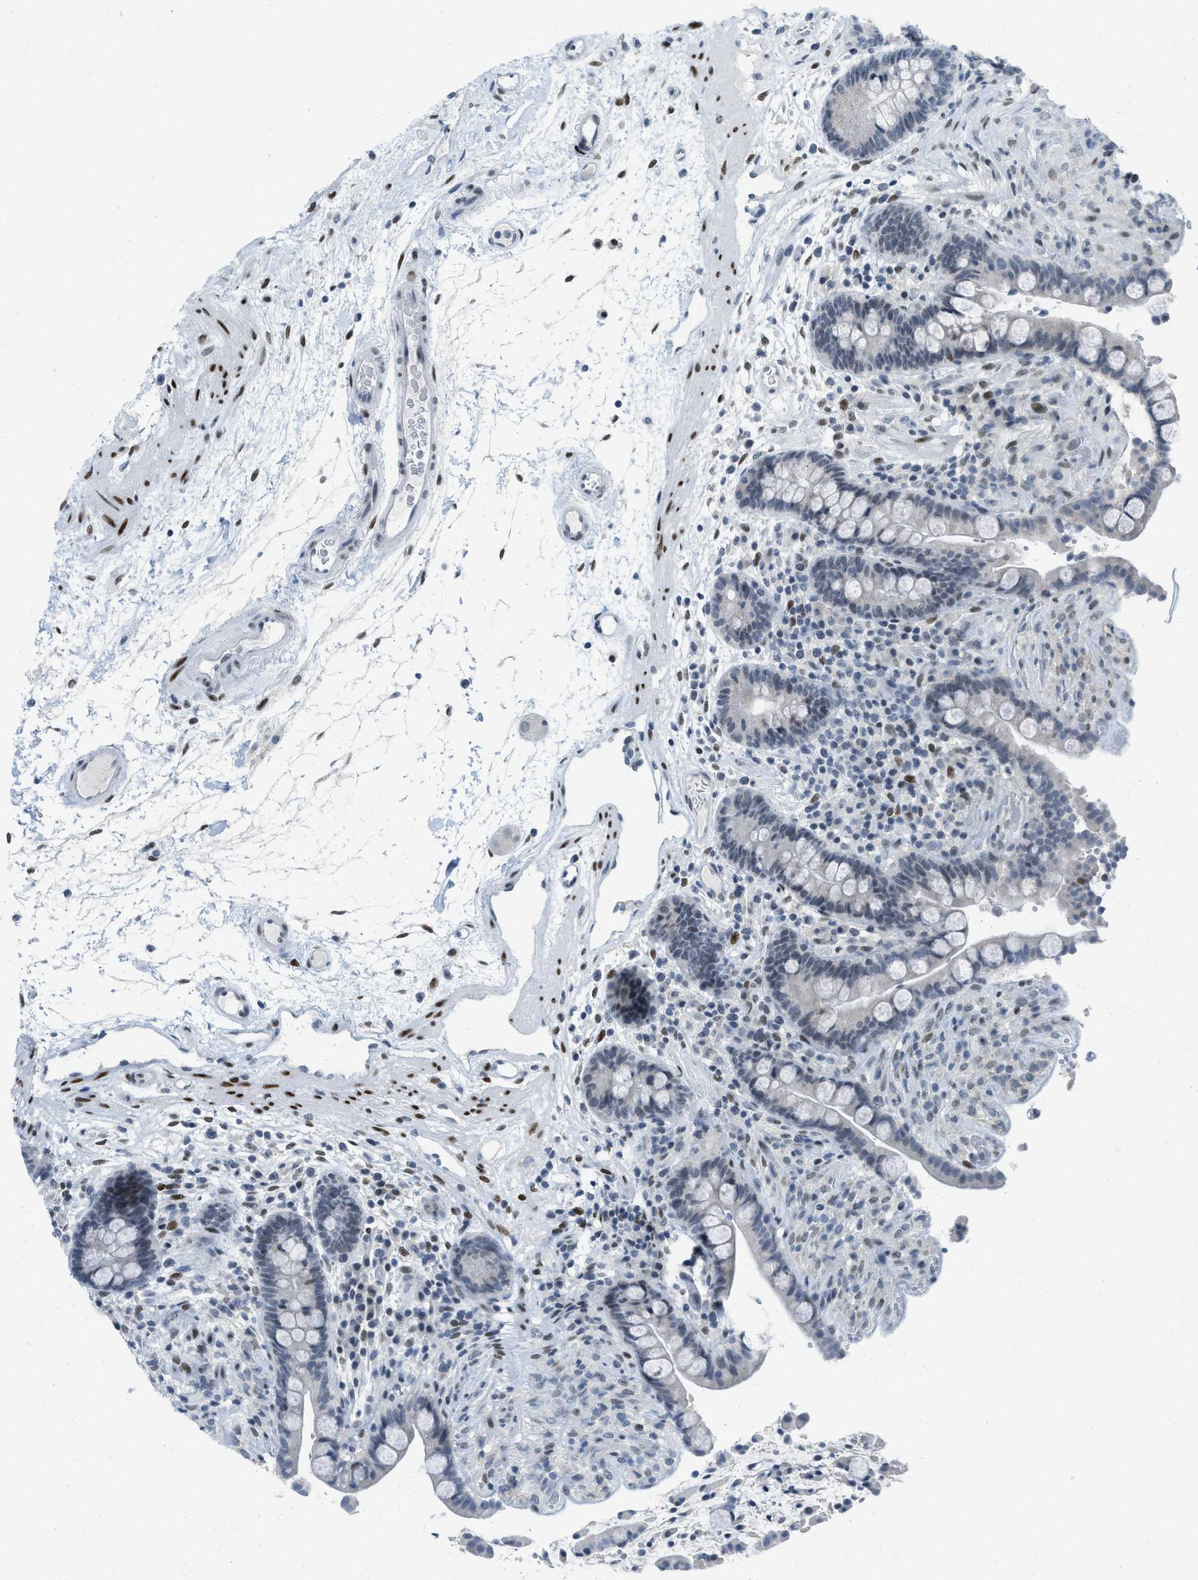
{"staining": {"intensity": "negative", "quantity": "none", "location": "none"}, "tissue": "colon", "cell_type": "Endothelial cells", "image_type": "normal", "snomed": [{"axis": "morphology", "description": "Normal tissue, NOS"}, {"axis": "topography", "description": "Colon"}], "caption": "DAB immunohistochemical staining of unremarkable human colon reveals no significant expression in endothelial cells.", "gene": "PBX1", "patient": {"sex": "male", "age": 73}}